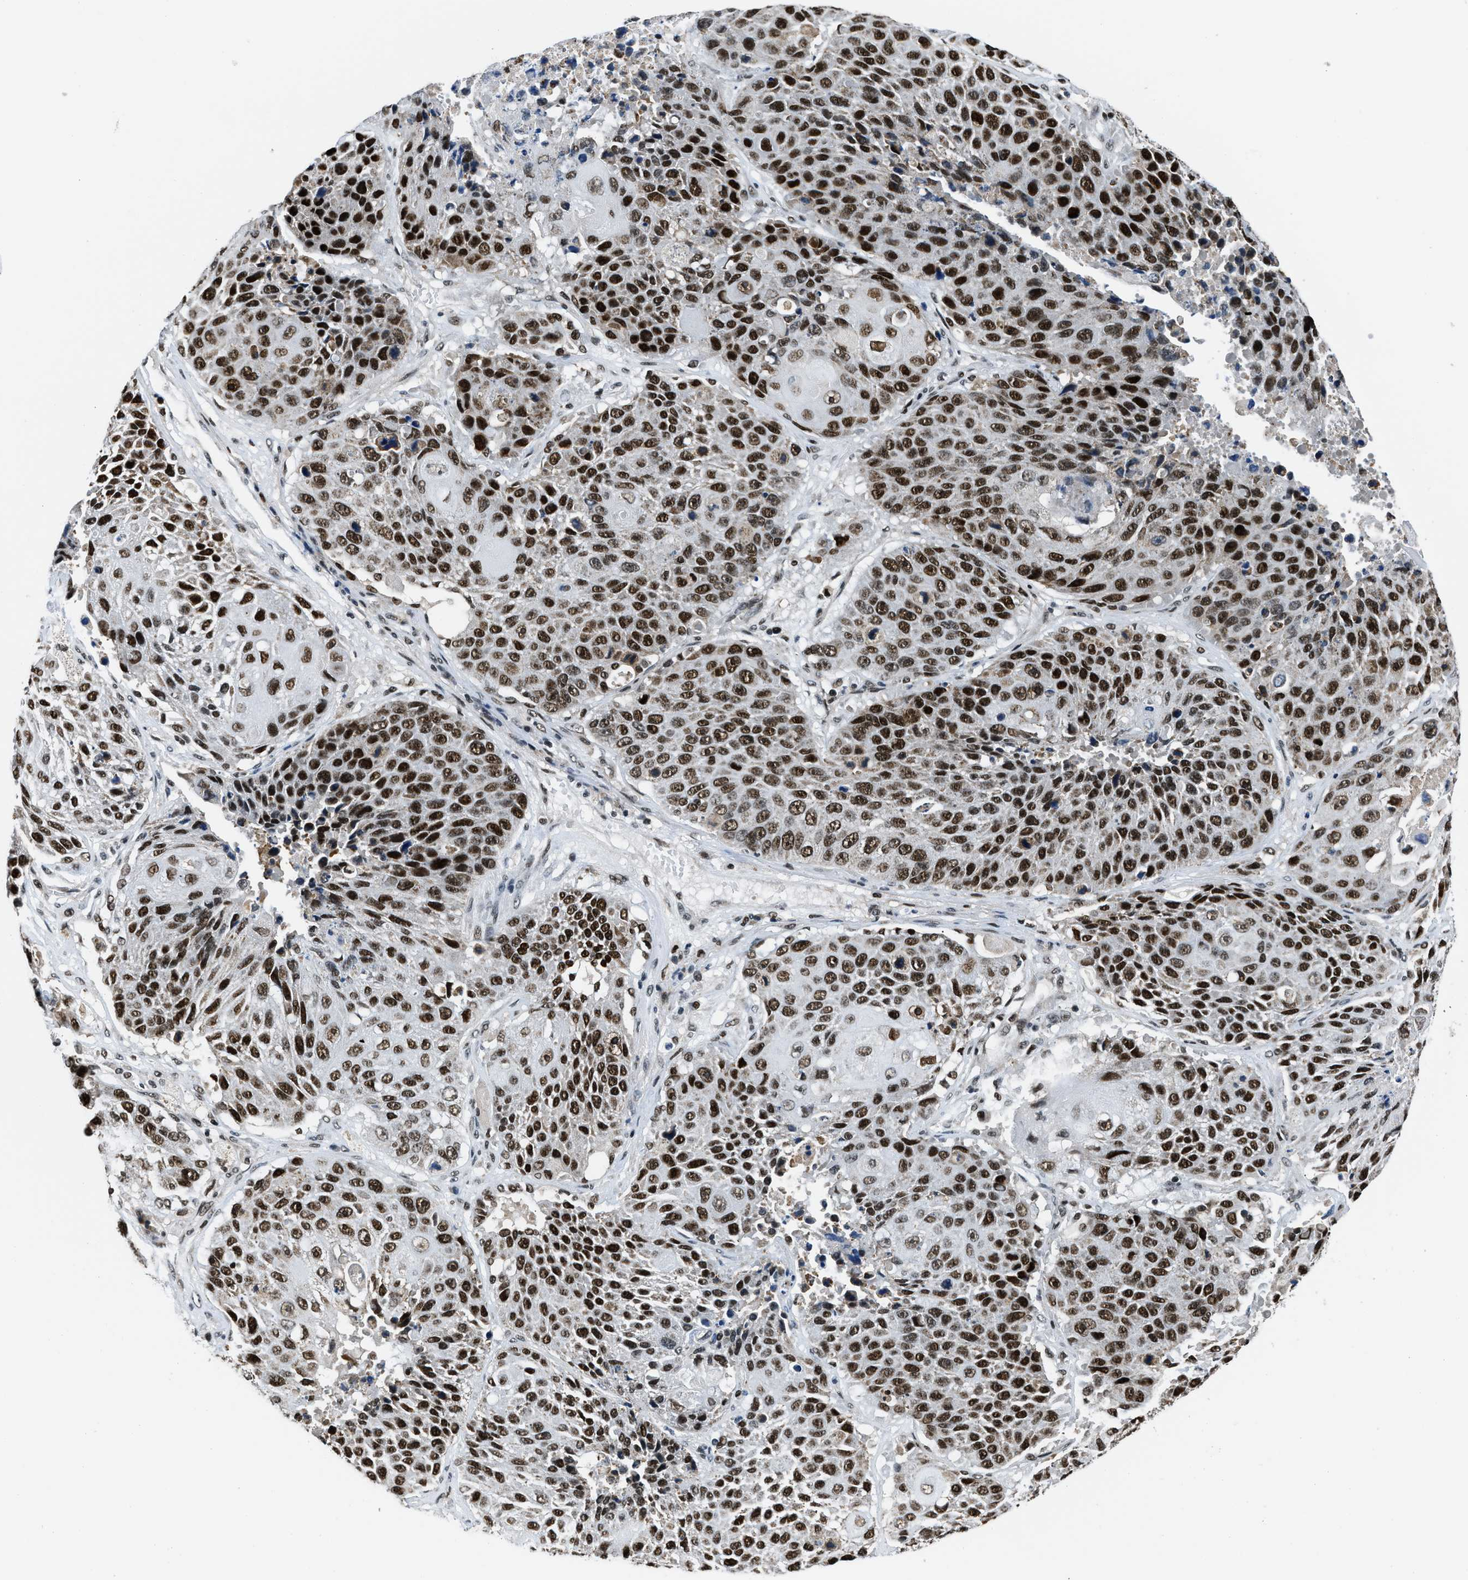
{"staining": {"intensity": "strong", "quantity": ">75%", "location": "nuclear"}, "tissue": "lung cancer", "cell_type": "Tumor cells", "image_type": "cancer", "snomed": [{"axis": "morphology", "description": "Squamous cell carcinoma, NOS"}, {"axis": "topography", "description": "Lung"}], "caption": "The histopathology image demonstrates immunohistochemical staining of squamous cell carcinoma (lung). There is strong nuclear positivity is seen in about >75% of tumor cells.", "gene": "KDM3B", "patient": {"sex": "male", "age": 61}}